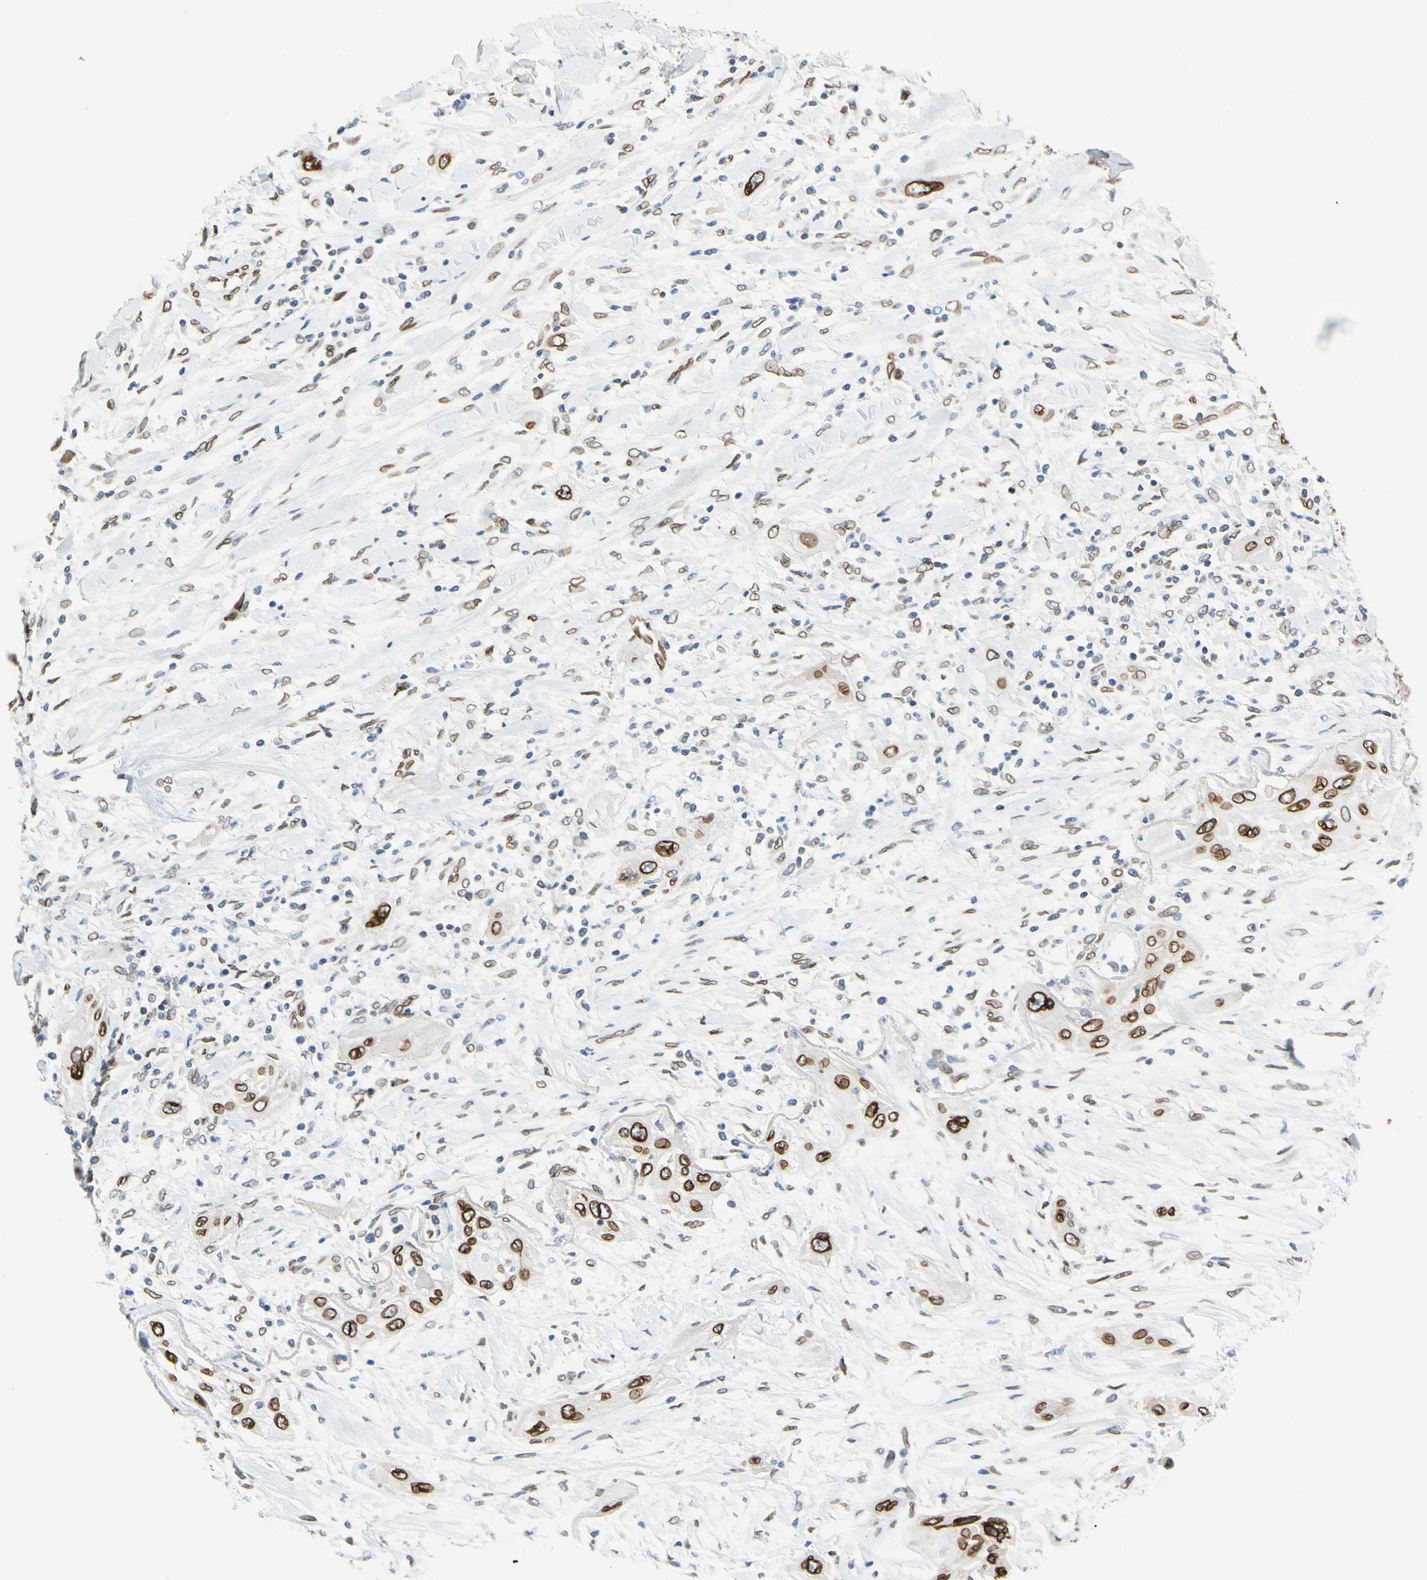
{"staining": {"intensity": "strong", "quantity": ">75%", "location": "cytoplasmic/membranous,nuclear"}, "tissue": "lung cancer", "cell_type": "Tumor cells", "image_type": "cancer", "snomed": [{"axis": "morphology", "description": "Squamous cell carcinoma, NOS"}, {"axis": "topography", "description": "Lung"}], "caption": "Lung cancer (squamous cell carcinoma) stained for a protein (brown) shows strong cytoplasmic/membranous and nuclear positive positivity in approximately >75% of tumor cells.", "gene": "SUN1", "patient": {"sex": "female", "age": 47}}